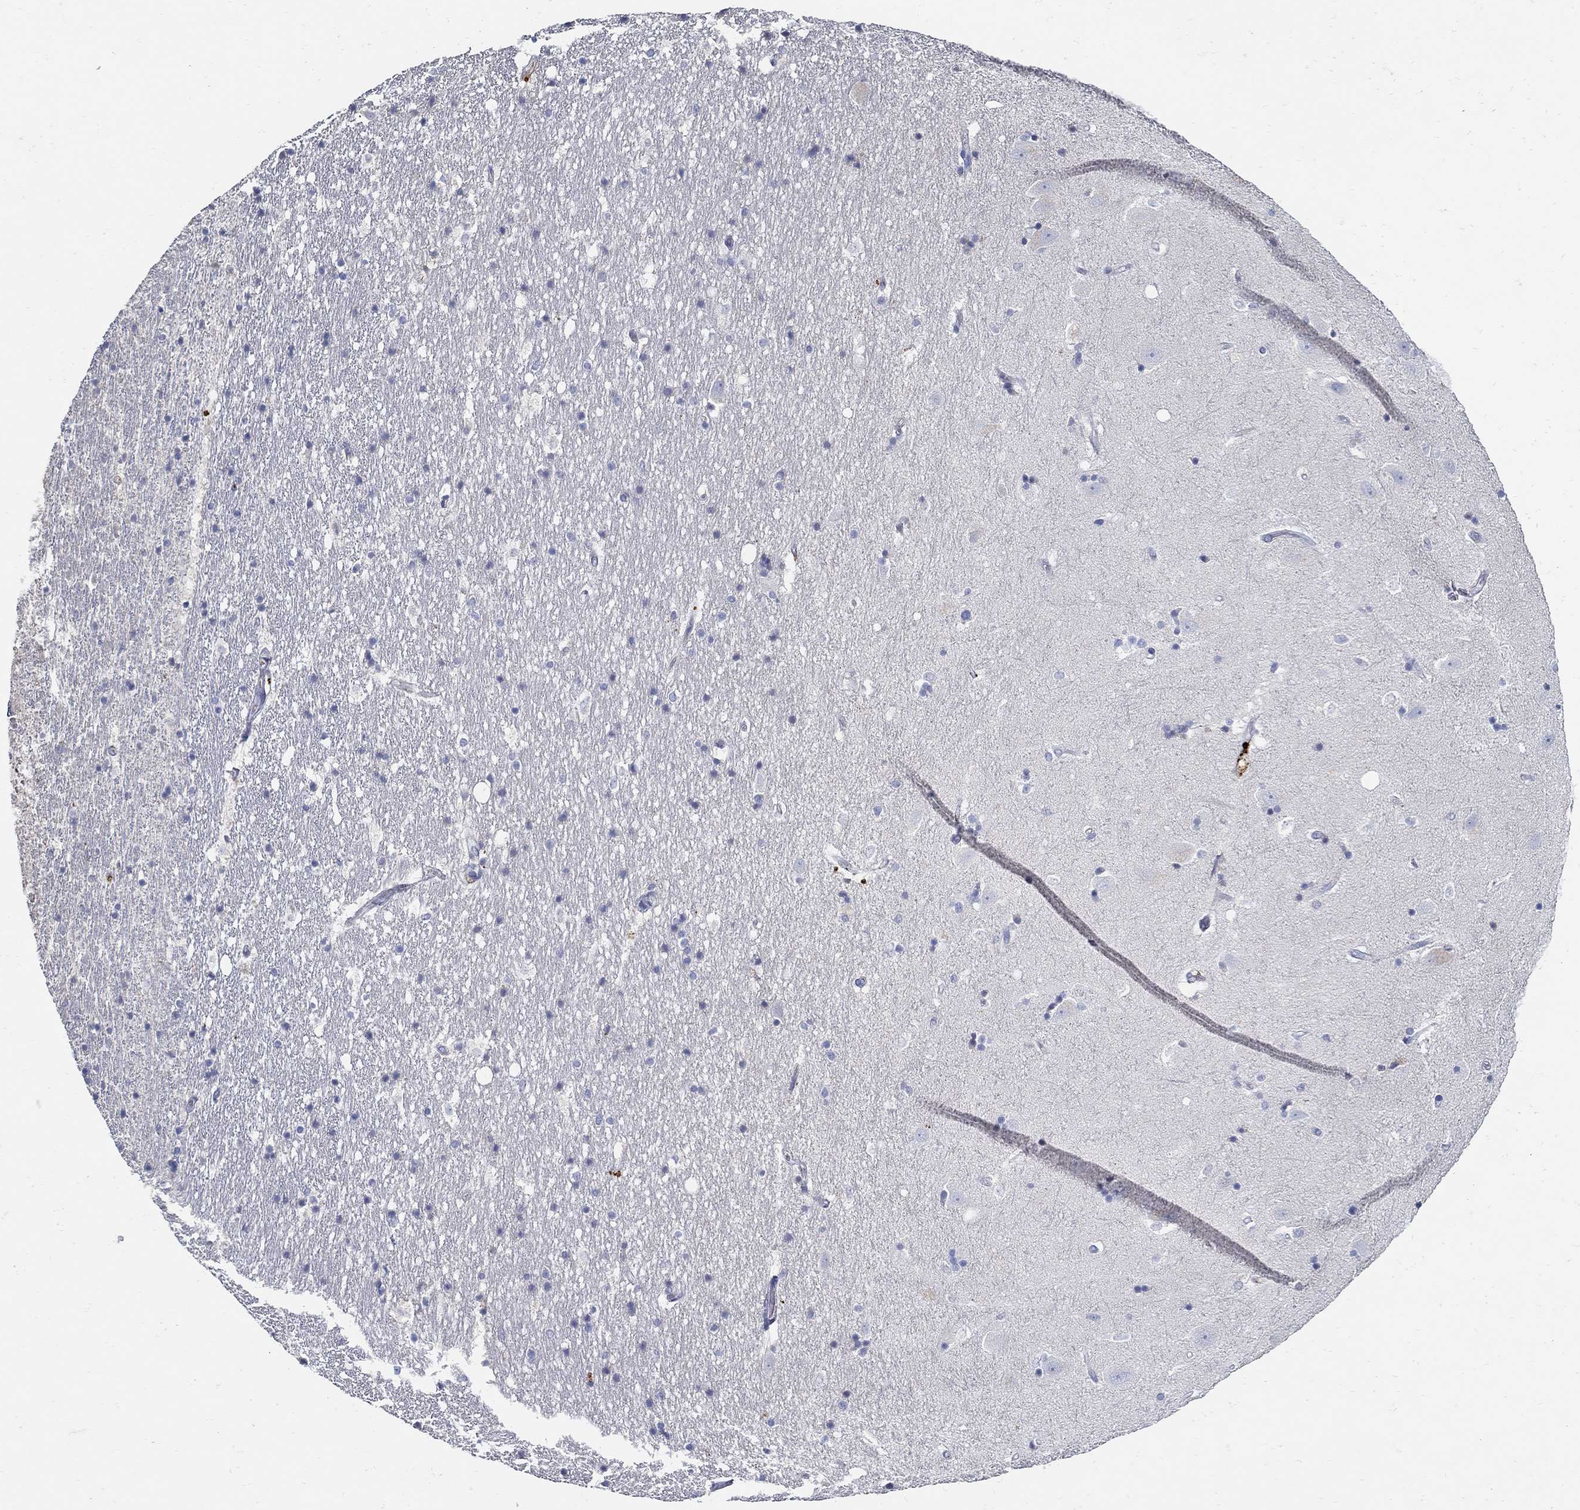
{"staining": {"intensity": "negative", "quantity": "none", "location": "none"}, "tissue": "hippocampus", "cell_type": "Glial cells", "image_type": "normal", "snomed": [{"axis": "morphology", "description": "Normal tissue, NOS"}, {"axis": "topography", "description": "Hippocampus"}], "caption": "Immunohistochemistry (IHC) histopathology image of unremarkable hippocampus: human hippocampus stained with DAB exhibits no significant protein positivity in glial cells.", "gene": "TGFBI", "patient": {"sex": "male", "age": 49}}